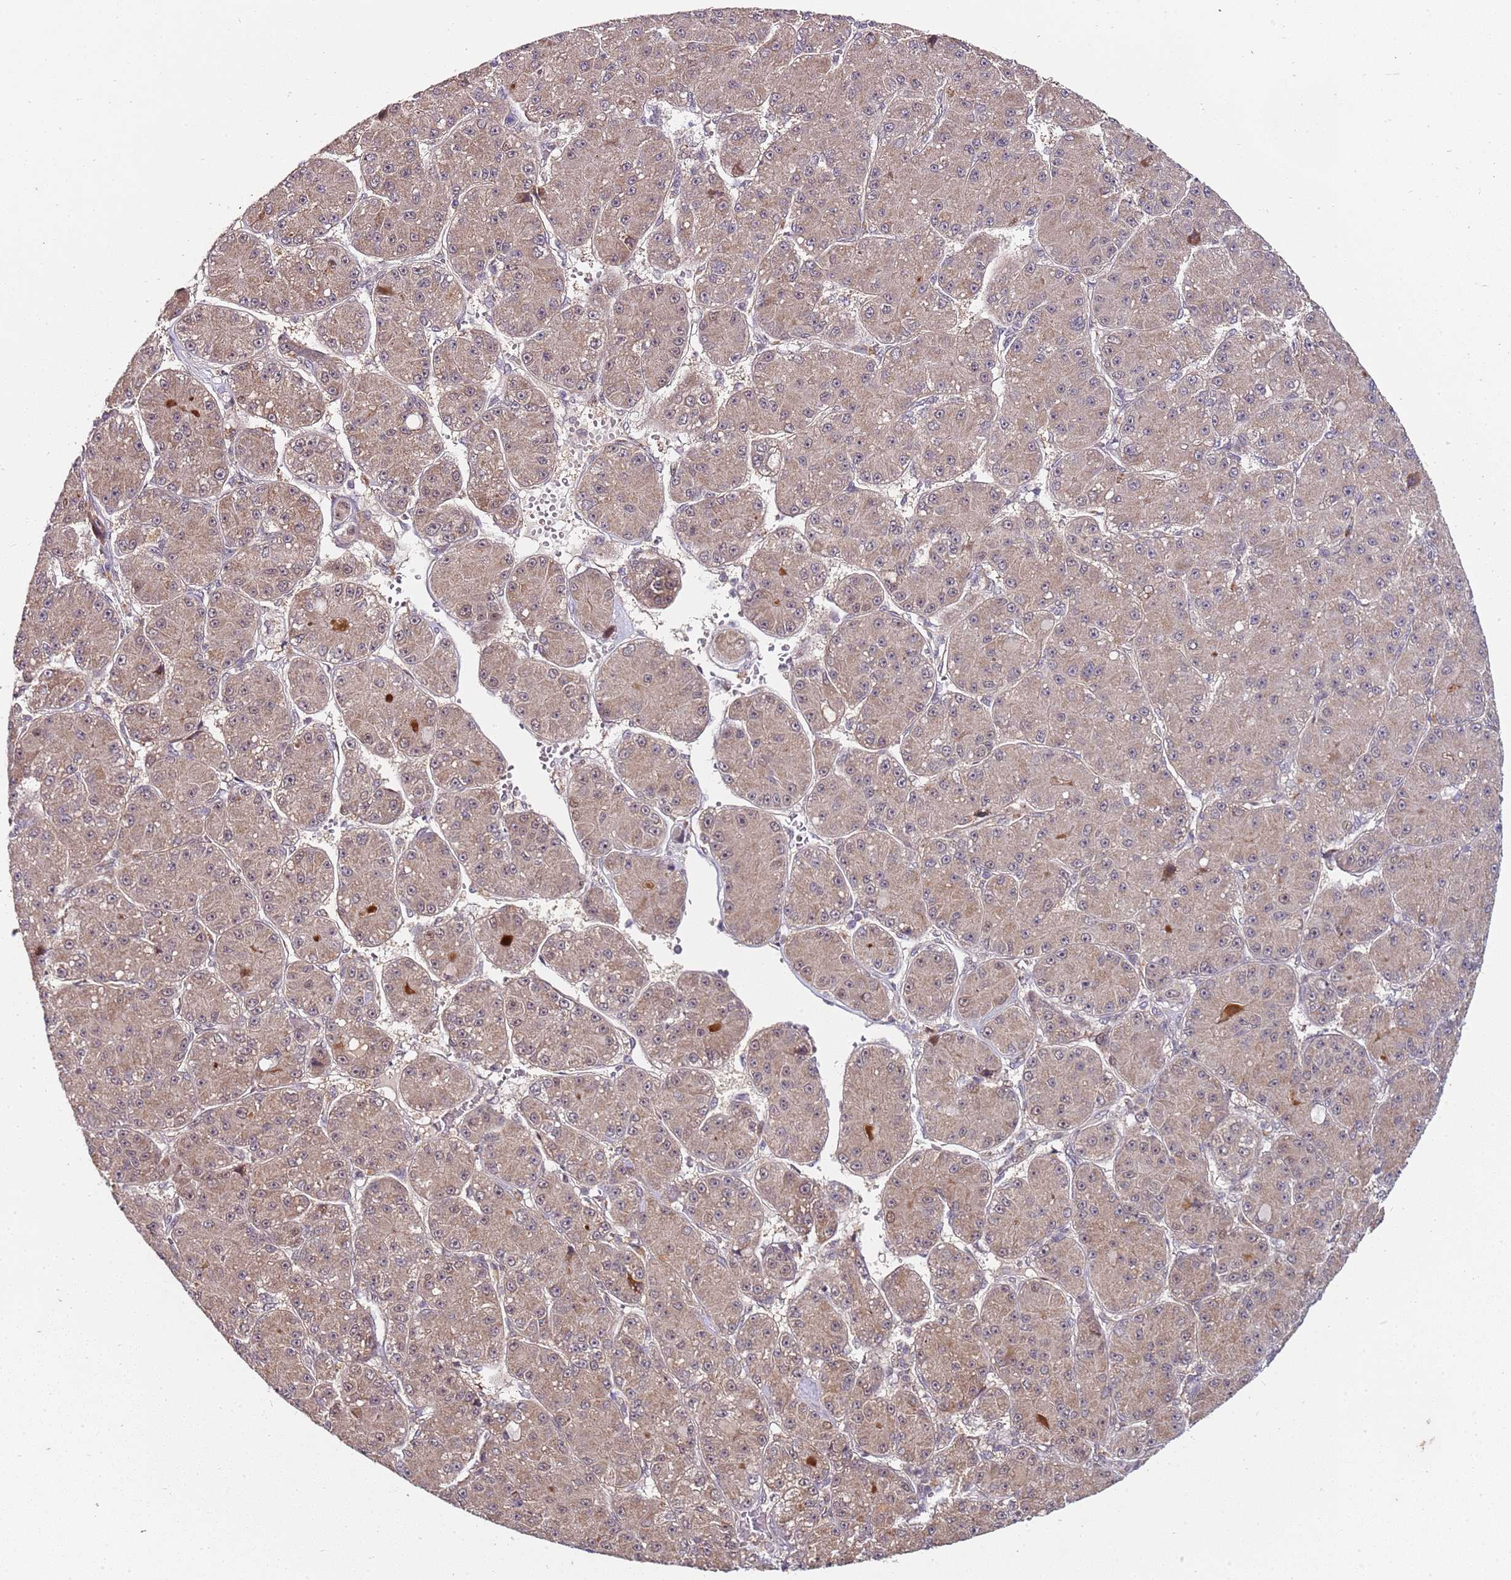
{"staining": {"intensity": "weak", "quantity": ">75%", "location": "cytoplasmic/membranous"}, "tissue": "liver cancer", "cell_type": "Tumor cells", "image_type": "cancer", "snomed": [{"axis": "morphology", "description": "Carcinoma, Hepatocellular, NOS"}, {"axis": "topography", "description": "Liver"}], "caption": "Hepatocellular carcinoma (liver) stained with DAB (3,3'-diaminobenzidine) immunohistochemistry (IHC) shows low levels of weak cytoplasmic/membranous staining in approximately >75% of tumor cells. (DAB (3,3'-diaminobenzidine) IHC, brown staining for protein, blue staining for nuclei).", "gene": "EDC3", "patient": {"sex": "male", "age": 67}}